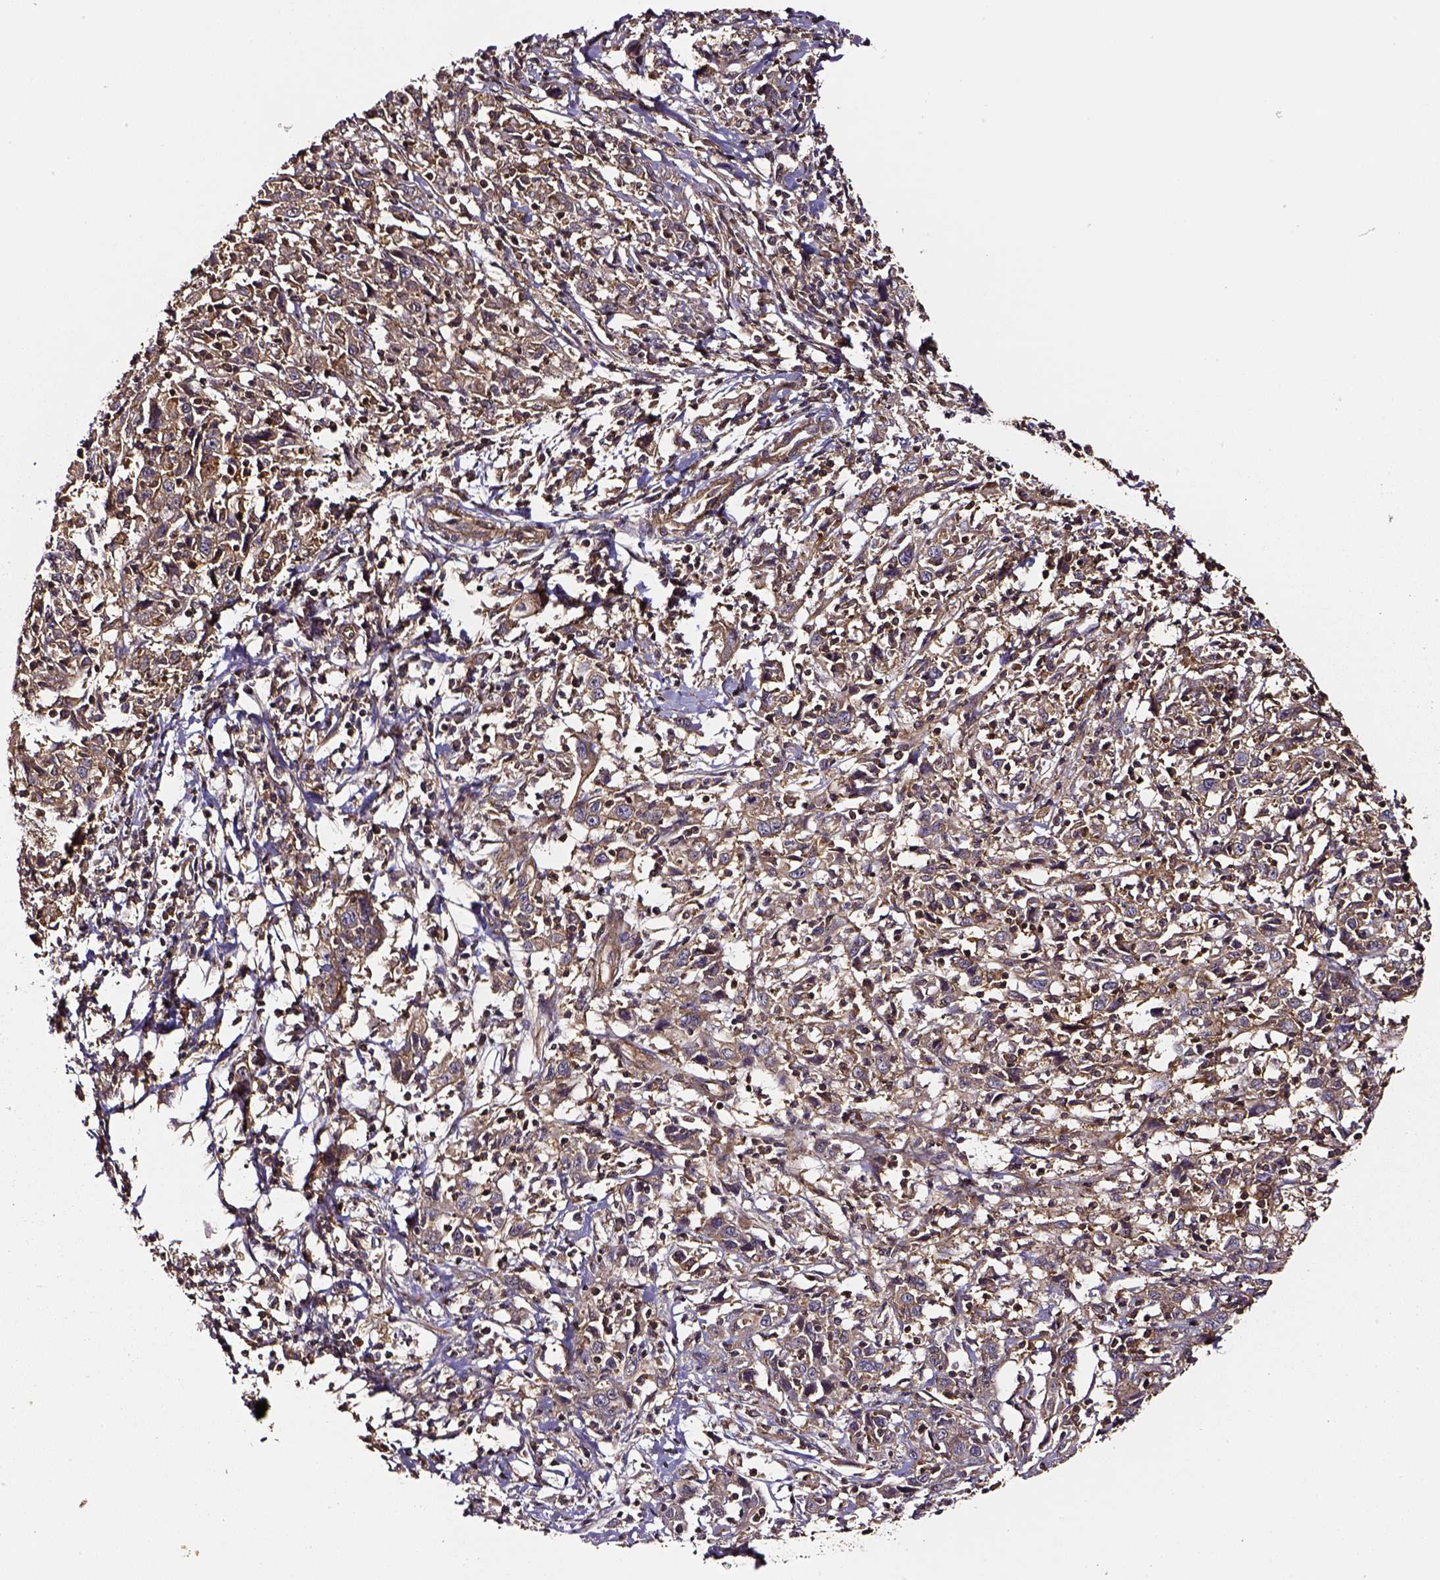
{"staining": {"intensity": "moderate", "quantity": ">75%", "location": "cytoplasmic/membranous"}, "tissue": "cervical cancer", "cell_type": "Tumor cells", "image_type": "cancer", "snomed": [{"axis": "morphology", "description": "Squamous cell carcinoma, NOS"}, {"axis": "topography", "description": "Cervix"}], "caption": "This is a photomicrograph of immunohistochemistry (IHC) staining of squamous cell carcinoma (cervical), which shows moderate expression in the cytoplasmic/membranous of tumor cells.", "gene": "RASSF5", "patient": {"sex": "female", "age": 46}}